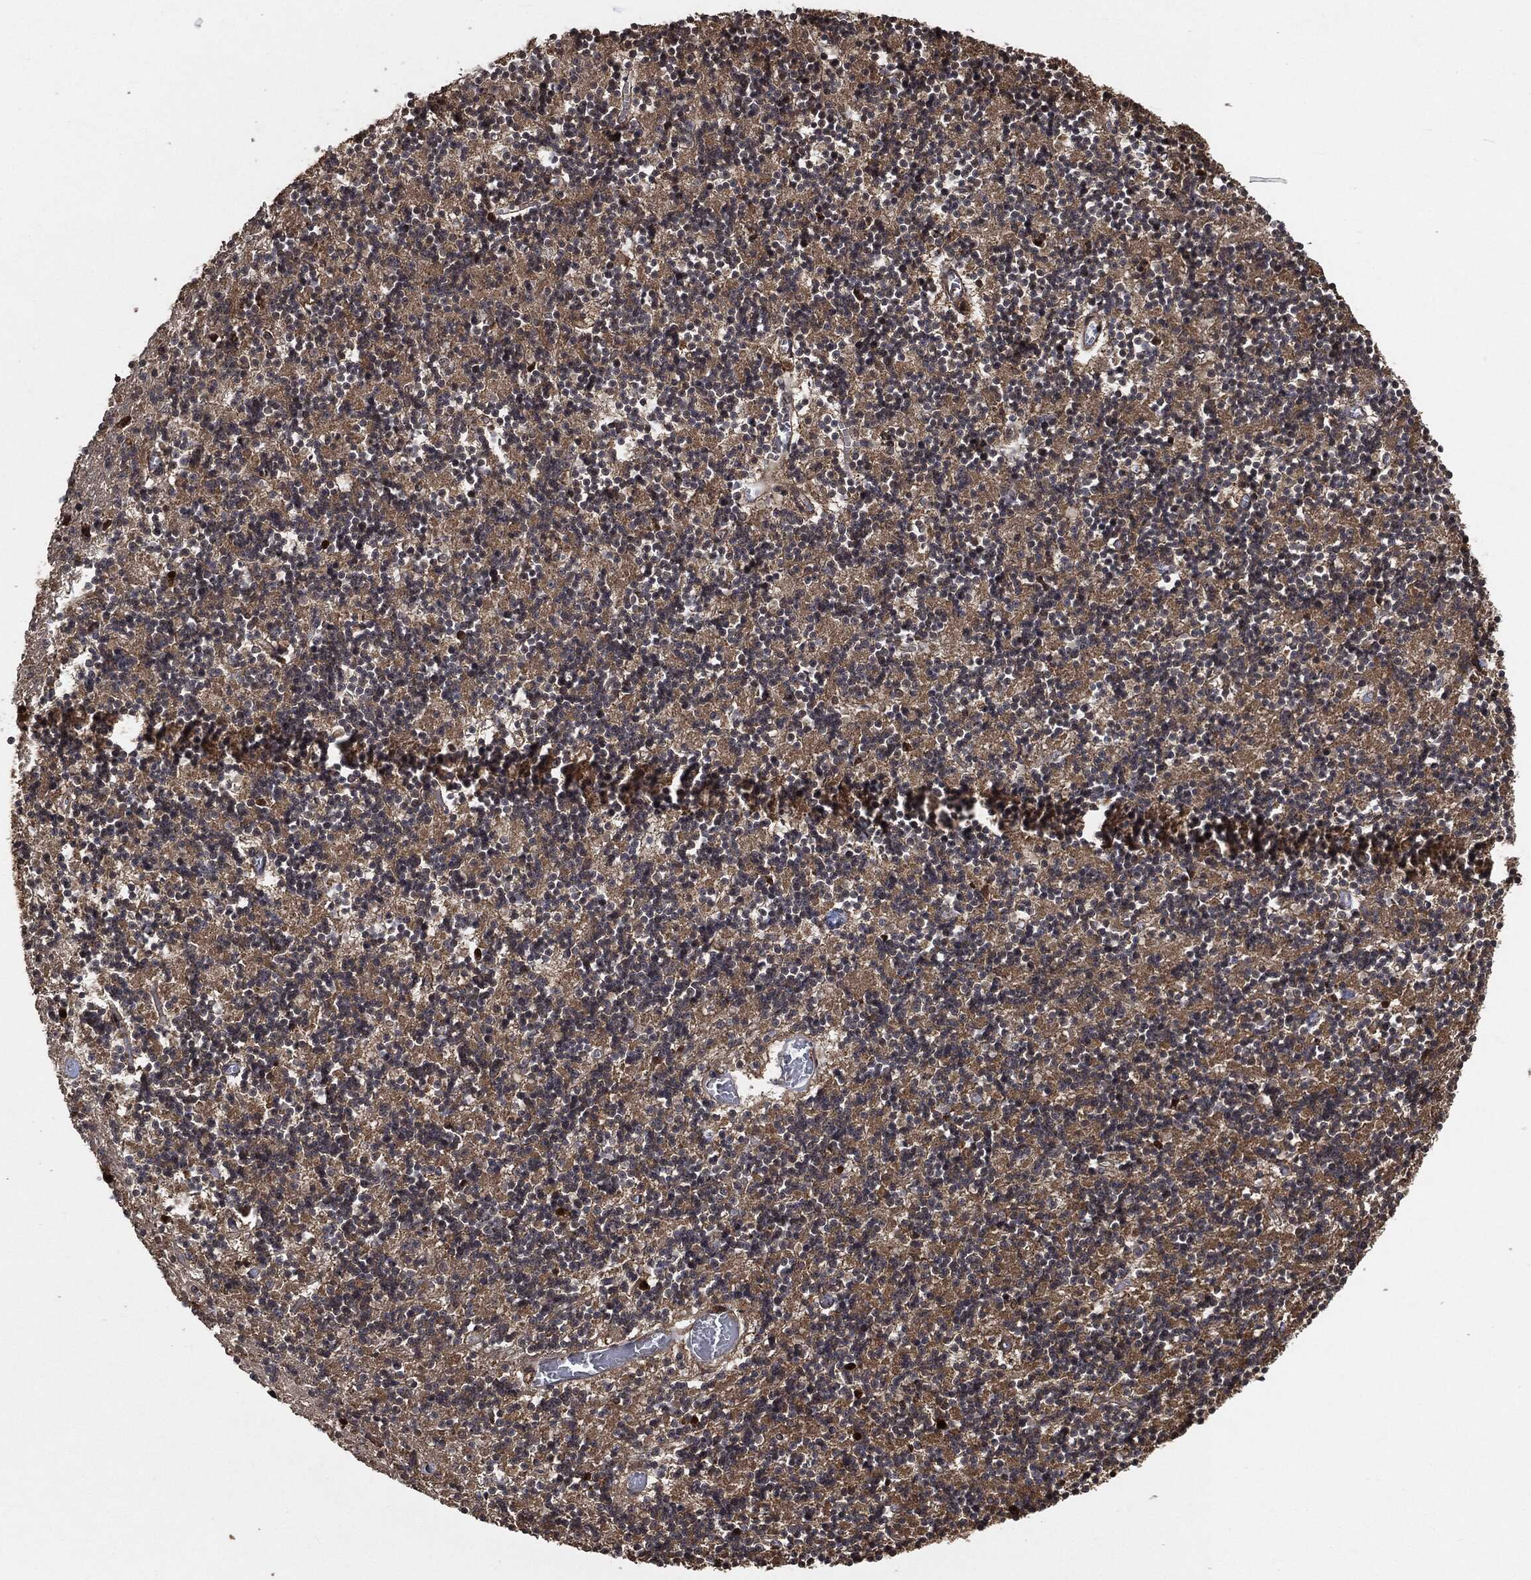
{"staining": {"intensity": "strong", "quantity": "<25%", "location": "cytoplasmic/membranous,nuclear"}, "tissue": "cerebellum", "cell_type": "Cells in granular layer", "image_type": "normal", "snomed": [{"axis": "morphology", "description": "Normal tissue, NOS"}, {"axis": "topography", "description": "Cerebellum"}], "caption": "An IHC micrograph of normal tissue is shown. Protein staining in brown shows strong cytoplasmic/membranous,nuclear positivity in cerebellum within cells in granular layer. Ihc stains the protein of interest in brown and the nuclei are stained blue.", "gene": "TPT1", "patient": {"sex": "female", "age": 64}}